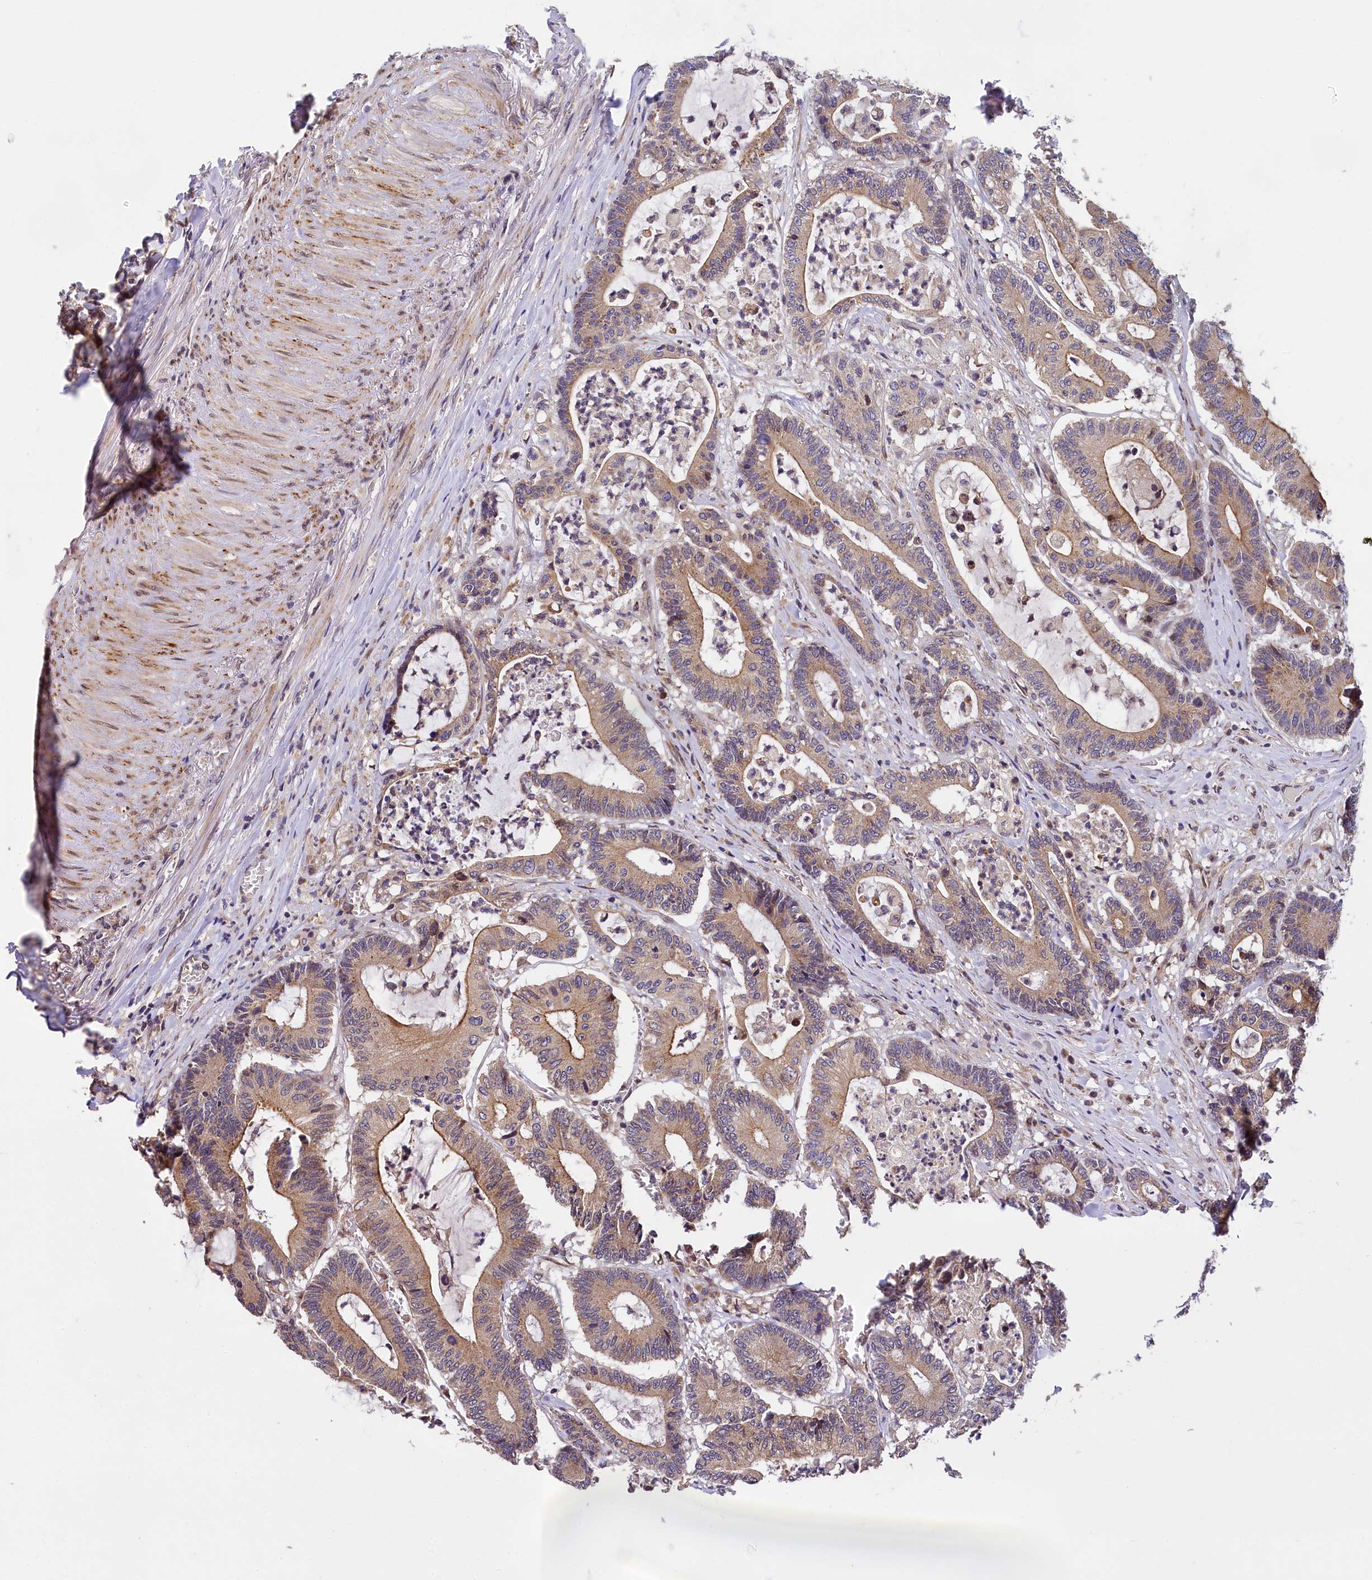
{"staining": {"intensity": "moderate", "quantity": ">75%", "location": "cytoplasmic/membranous"}, "tissue": "colorectal cancer", "cell_type": "Tumor cells", "image_type": "cancer", "snomed": [{"axis": "morphology", "description": "Adenocarcinoma, NOS"}, {"axis": "topography", "description": "Colon"}], "caption": "Immunohistochemical staining of colorectal adenocarcinoma displays moderate cytoplasmic/membranous protein staining in about >75% of tumor cells.", "gene": "SUPV3L1", "patient": {"sex": "female", "age": 84}}